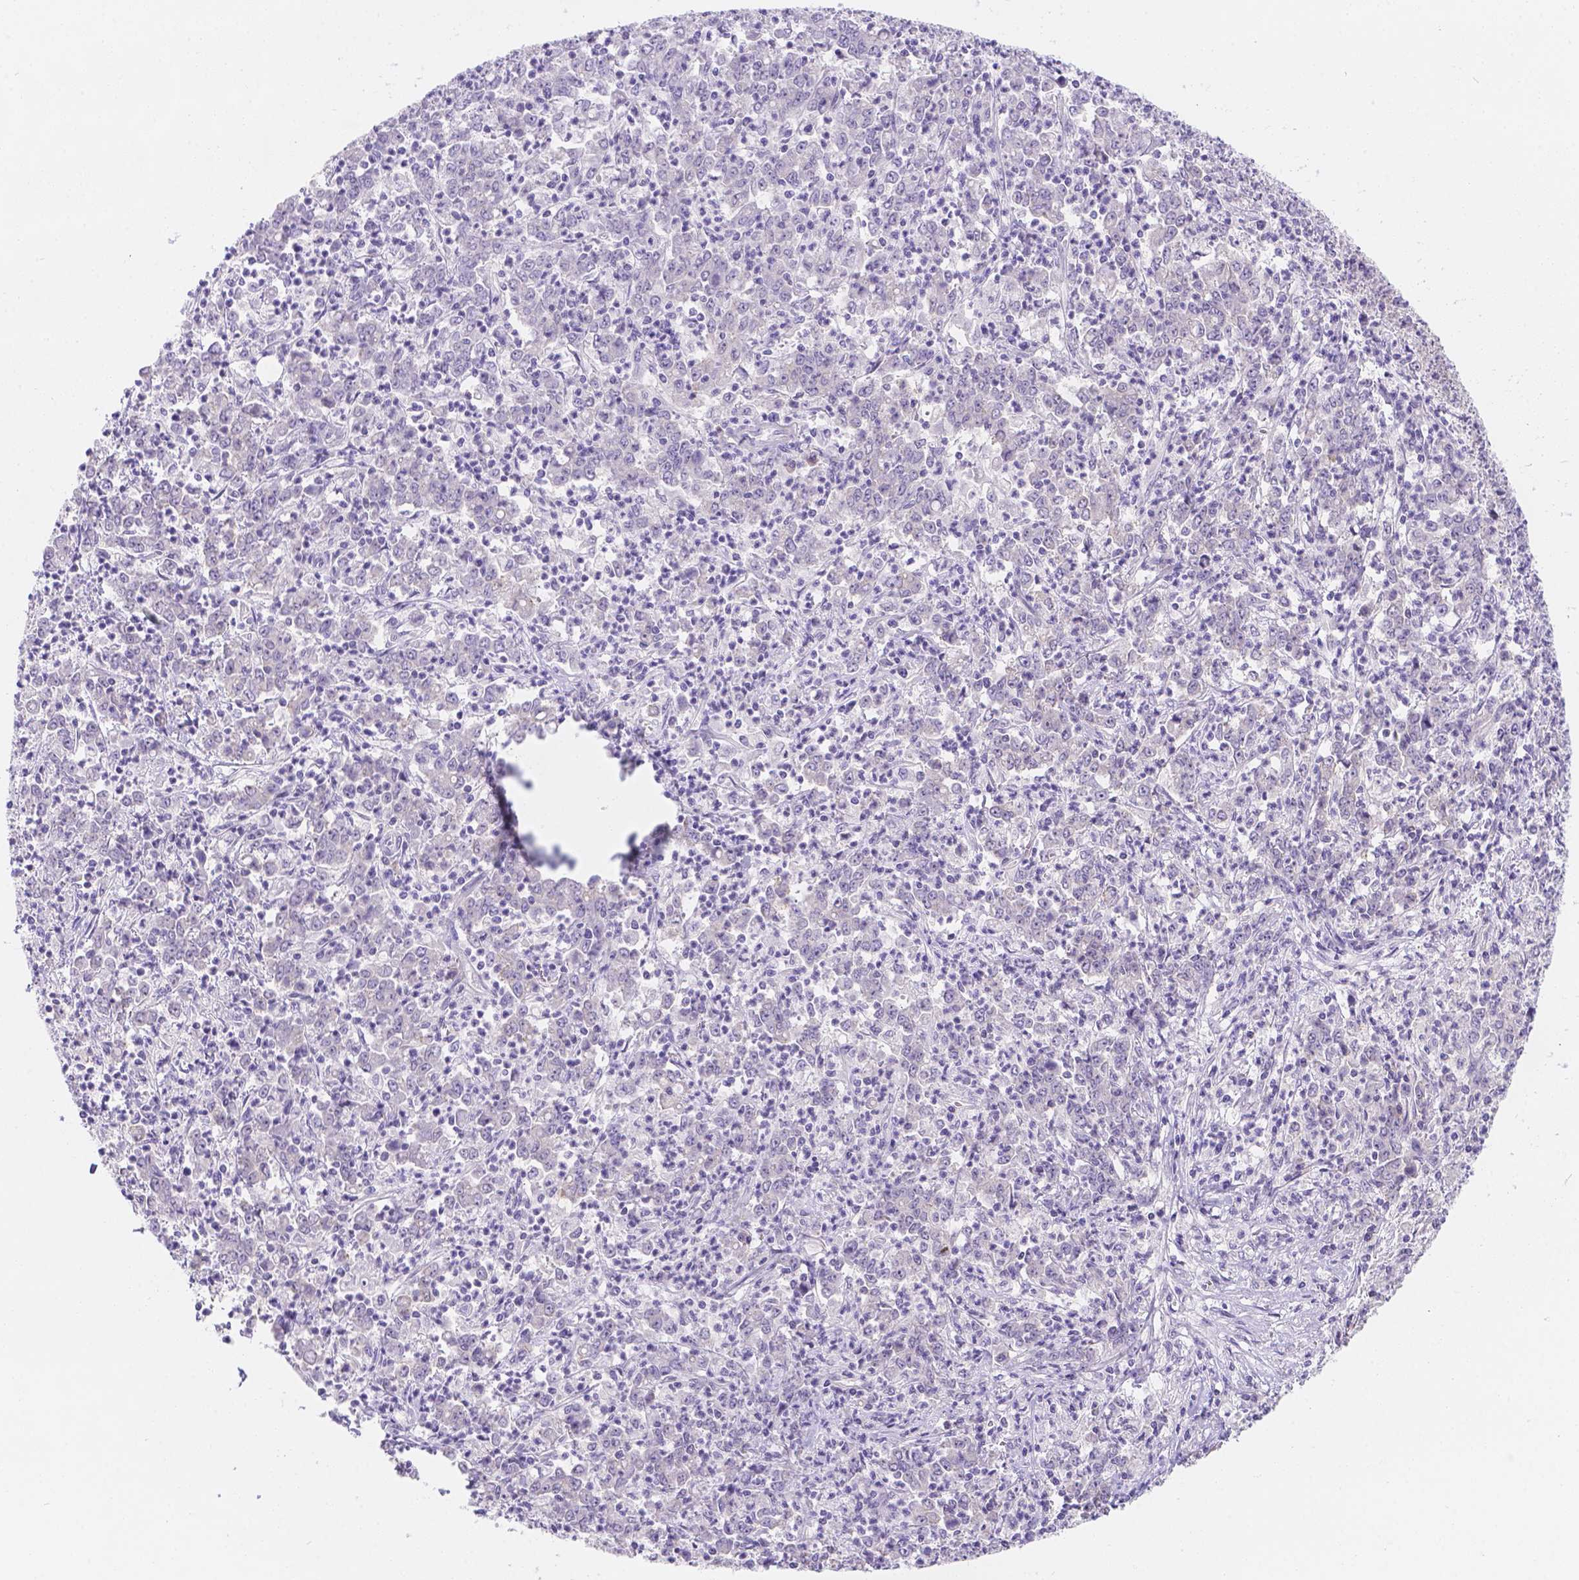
{"staining": {"intensity": "negative", "quantity": "none", "location": "none"}, "tissue": "stomach cancer", "cell_type": "Tumor cells", "image_type": "cancer", "snomed": [{"axis": "morphology", "description": "Adenocarcinoma, NOS"}, {"axis": "topography", "description": "Stomach, lower"}], "caption": "A high-resolution histopathology image shows IHC staining of stomach cancer (adenocarcinoma), which shows no significant positivity in tumor cells.", "gene": "CD96", "patient": {"sex": "female", "age": 71}}